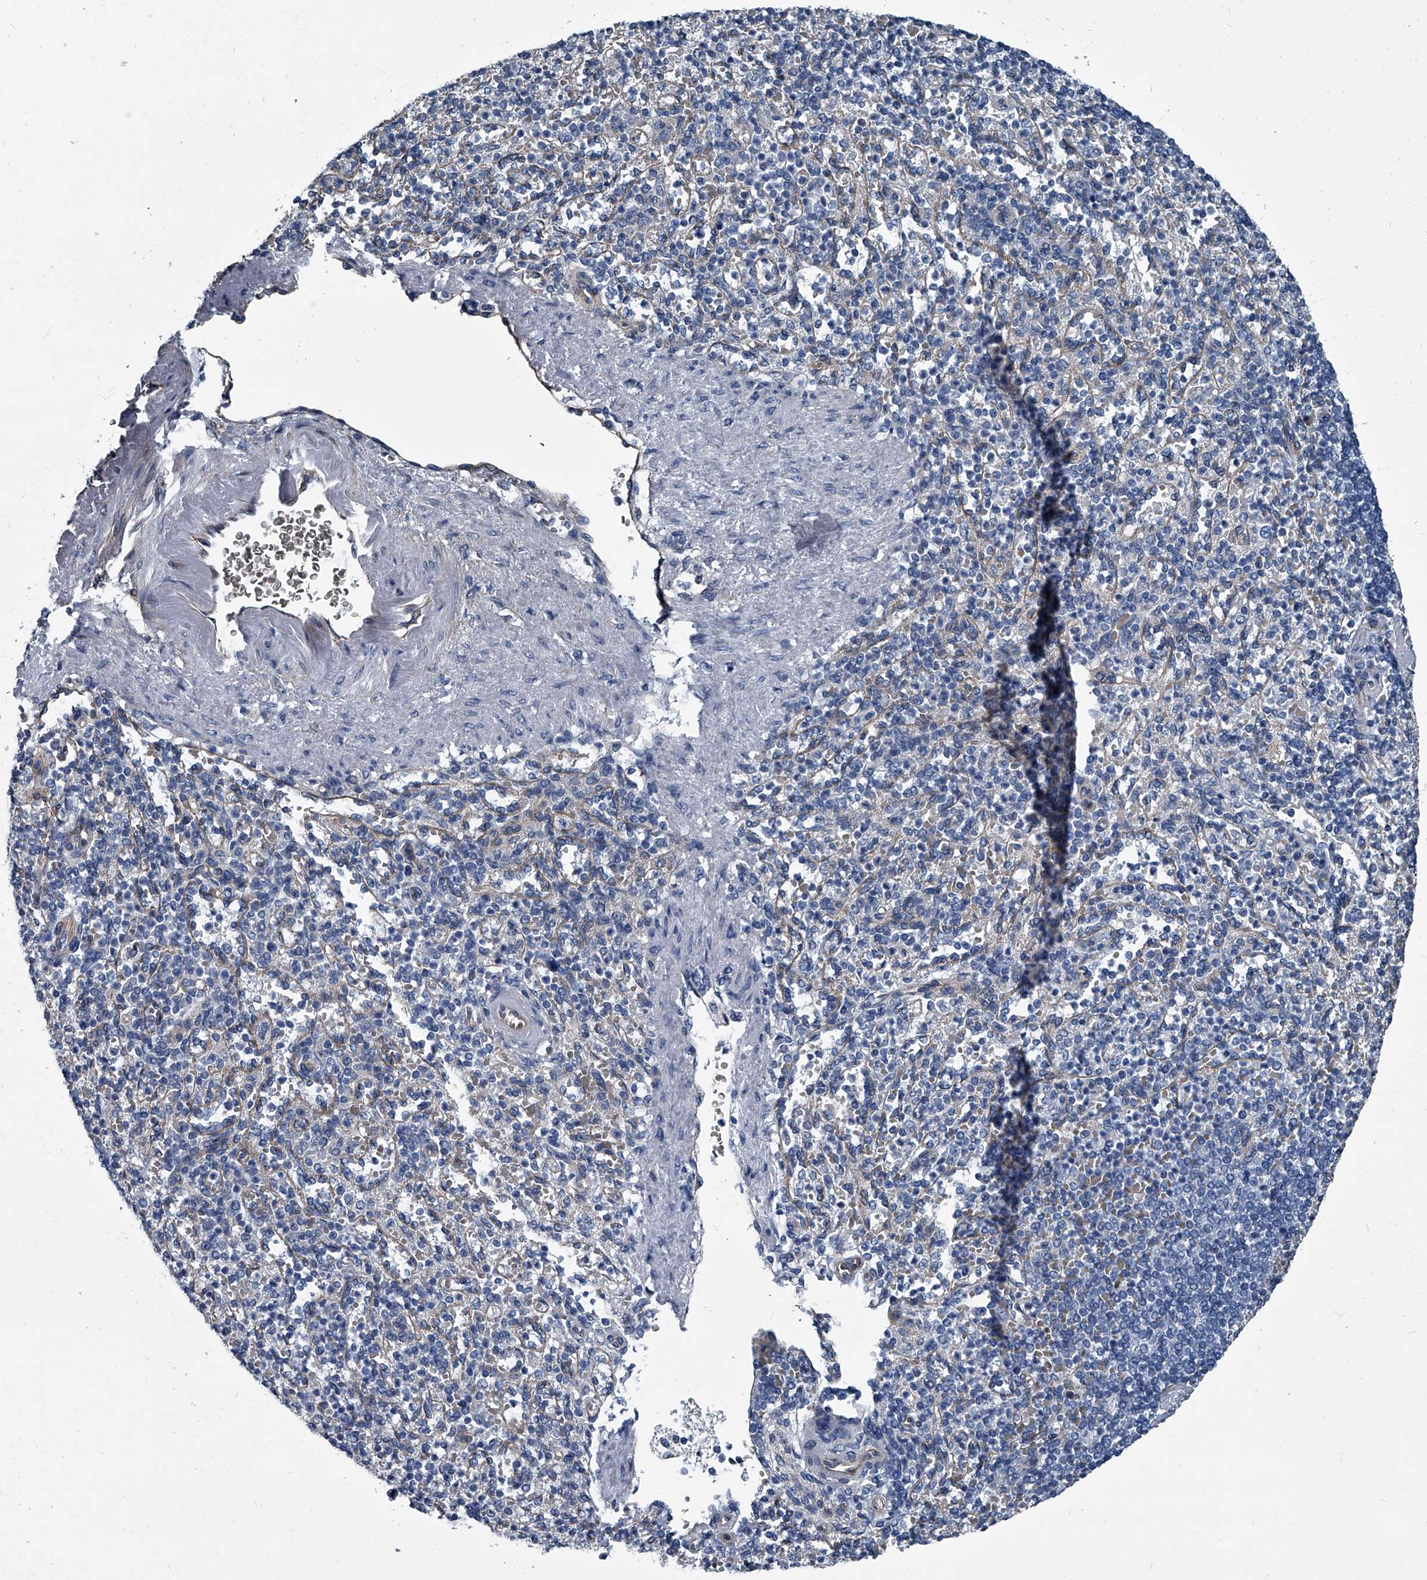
{"staining": {"intensity": "negative", "quantity": "none", "location": "none"}, "tissue": "spleen", "cell_type": "Cells in red pulp", "image_type": "normal", "snomed": [{"axis": "morphology", "description": "Normal tissue, NOS"}, {"axis": "topography", "description": "Spleen"}], "caption": "This histopathology image is of normal spleen stained with immunohistochemistry (IHC) to label a protein in brown with the nuclei are counter-stained blue. There is no expression in cells in red pulp. (Brightfield microscopy of DAB immunohistochemistry at high magnification).", "gene": "PLEC", "patient": {"sex": "female", "age": 74}}